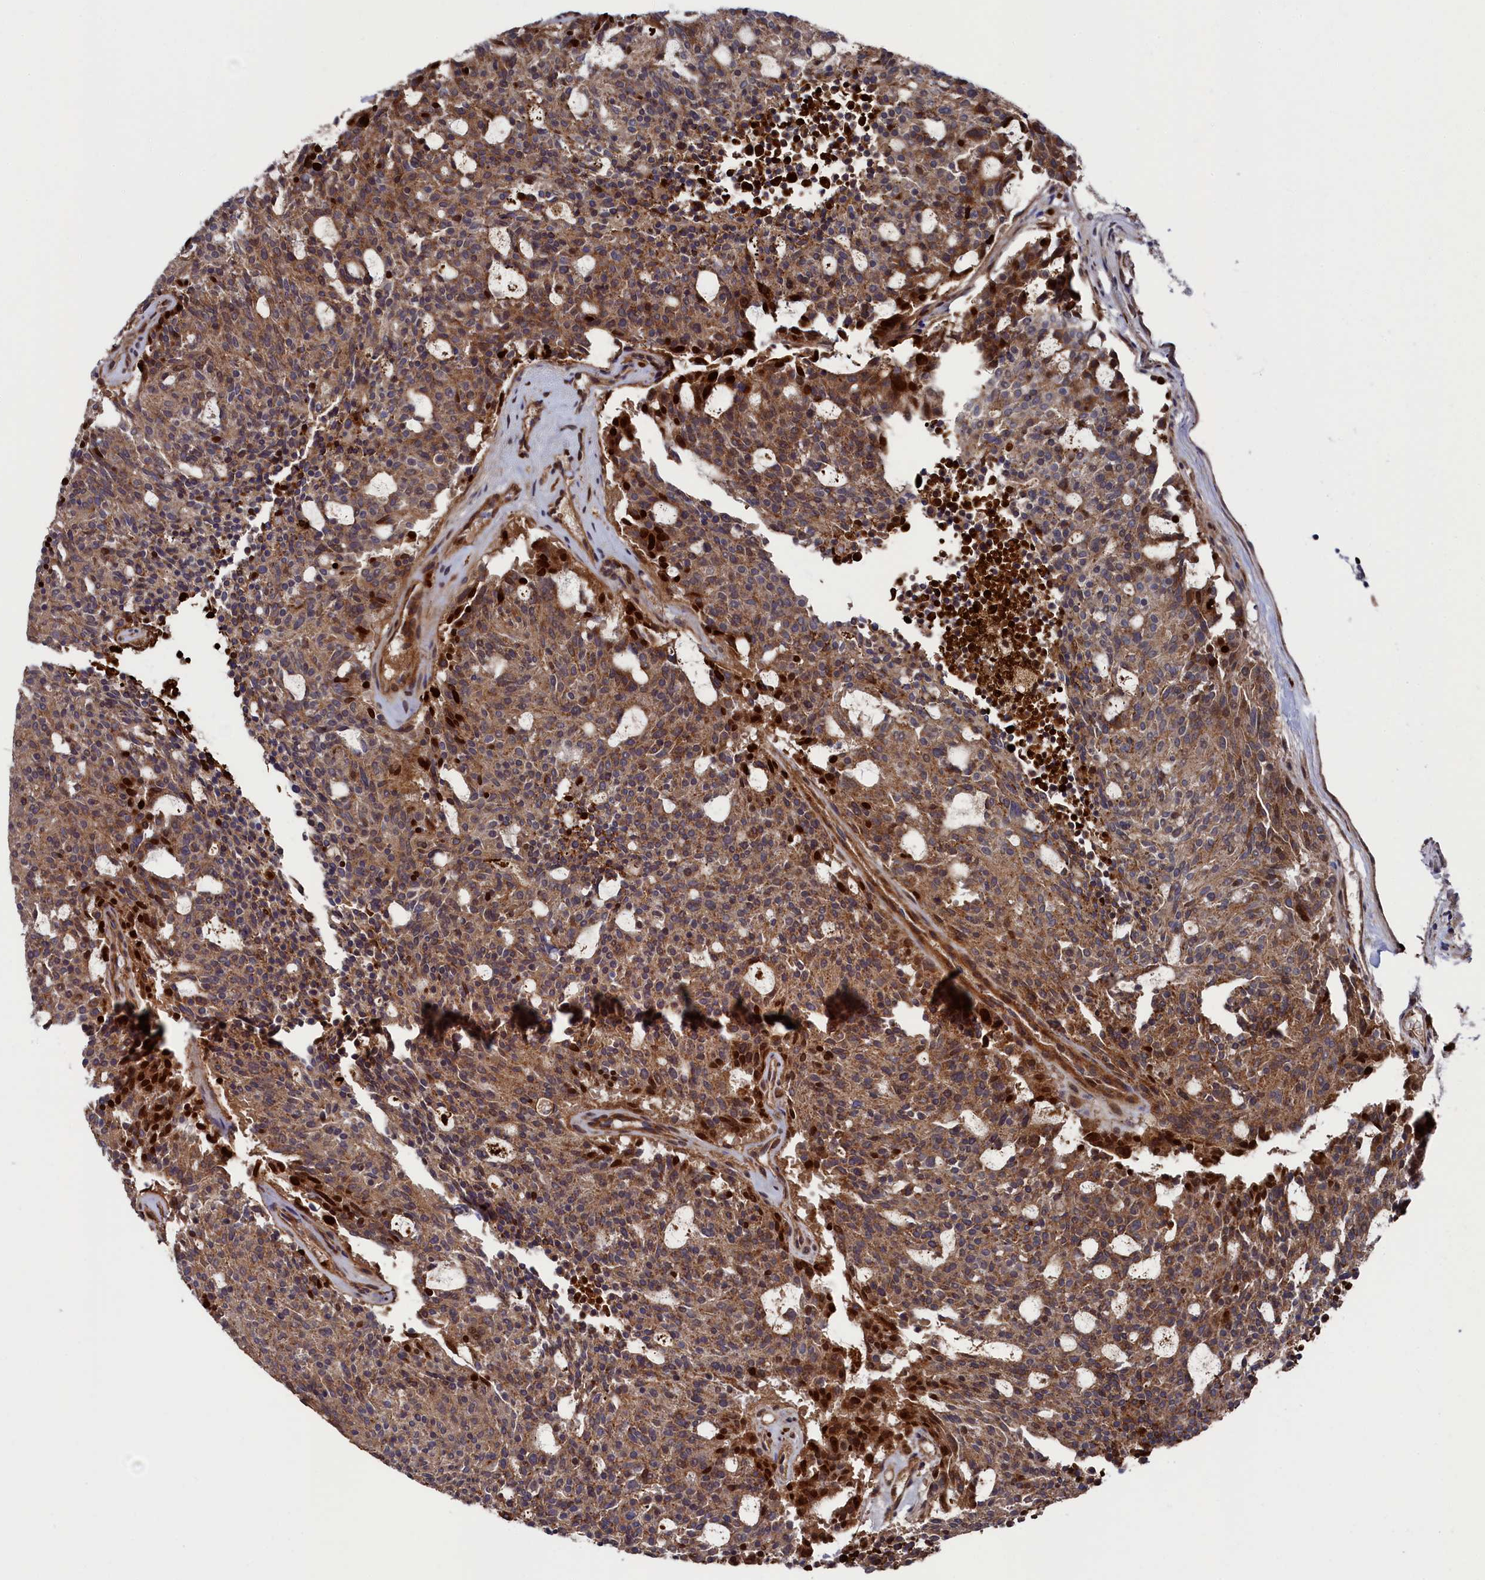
{"staining": {"intensity": "moderate", "quantity": ">75%", "location": "cytoplasmic/membranous"}, "tissue": "carcinoid", "cell_type": "Tumor cells", "image_type": "cancer", "snomed": [{"axis": "morphology", "description": "Carcinoid, malignant, NOS"}, {"axis": "topography", "description": "Pancreas"}], "caption": "Immunohistochemistry (IHC) of human malignant carcinoid displays medium levels of moderate cytoplasmic/membranous staining in about >75% of tumor cells.", "gene": "ZNF891", "patient": {"sex": "female", "age": 54}}